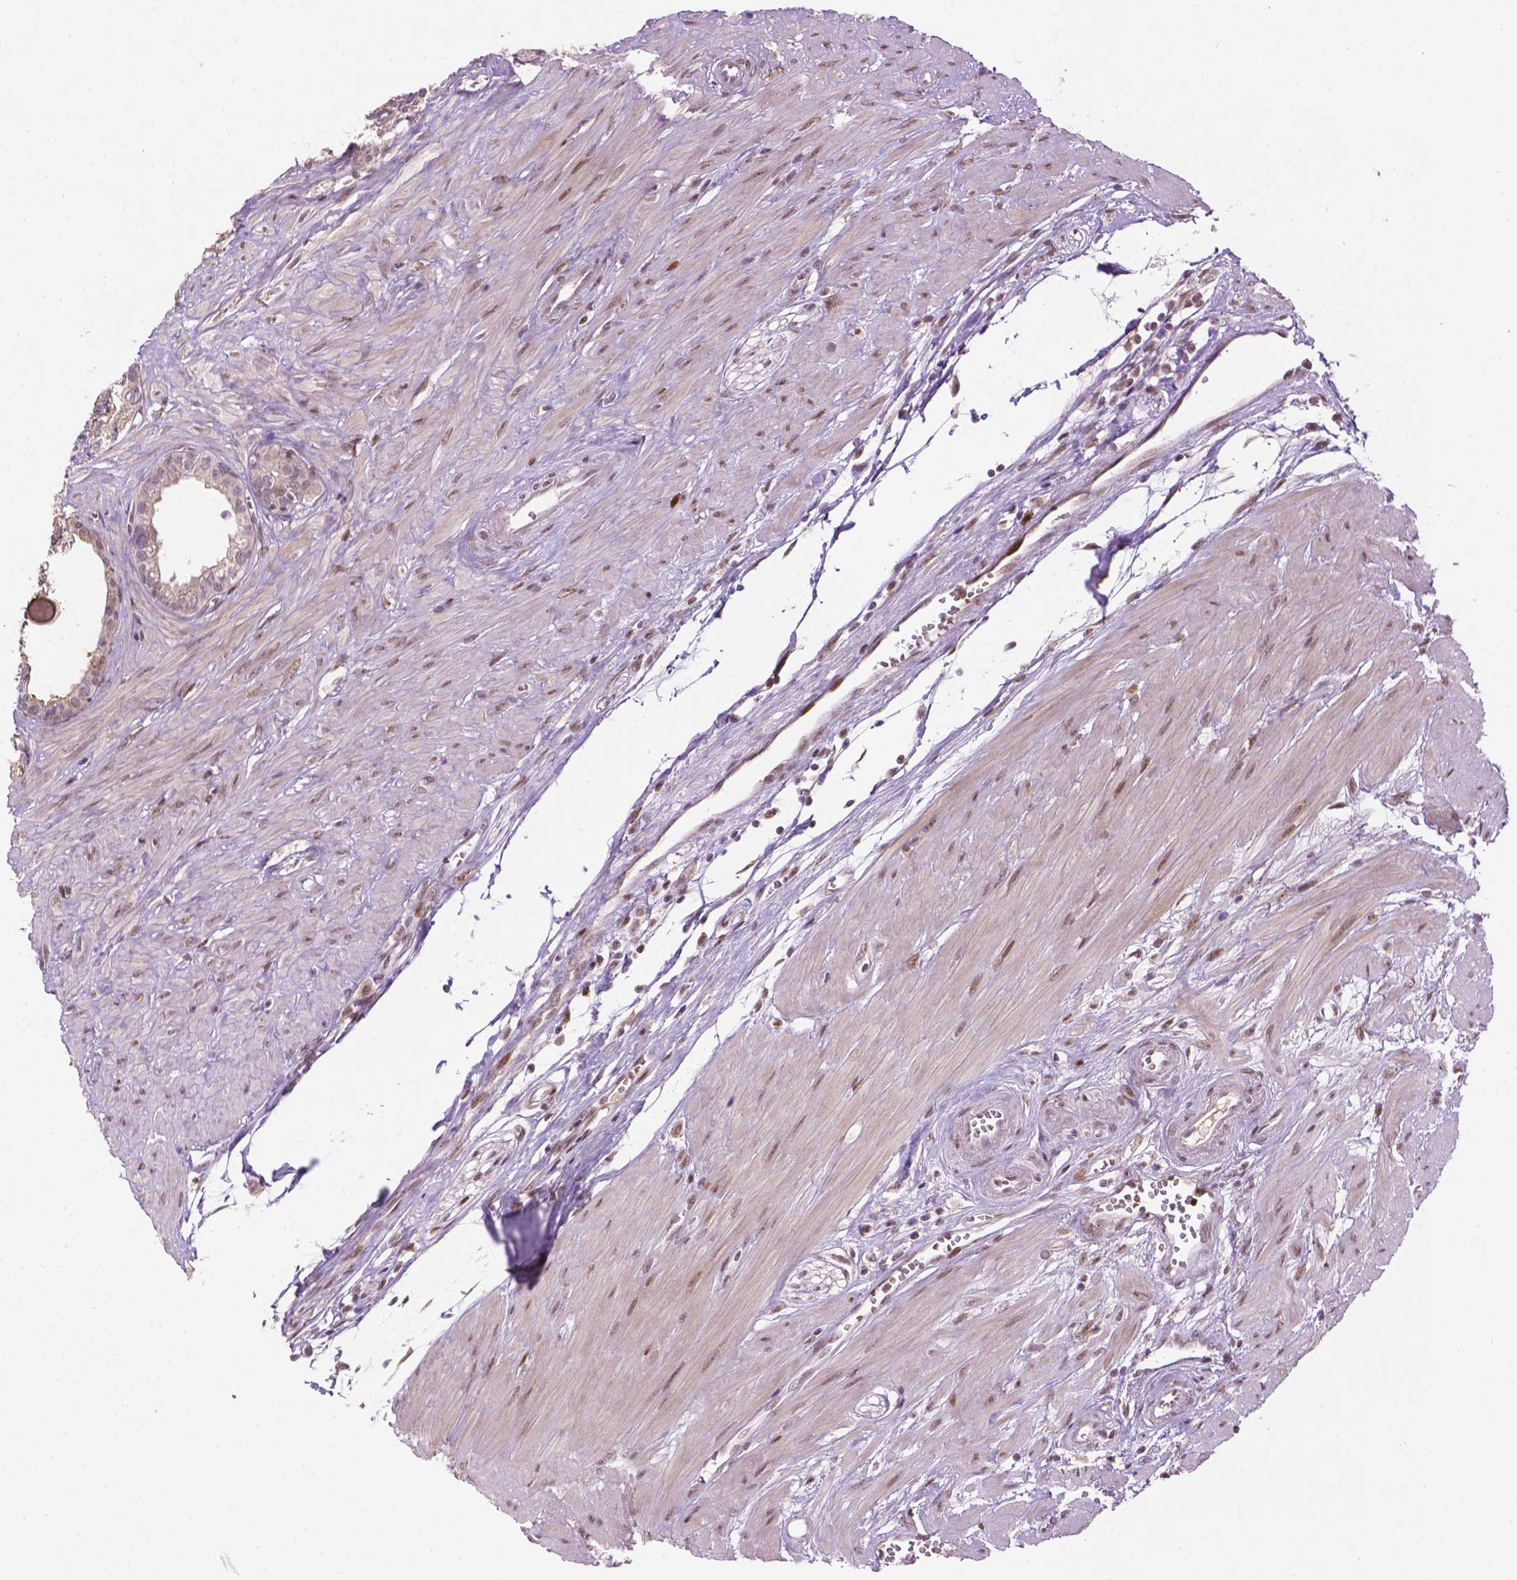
{"staining": {"intensity": "weak", "quantity": "25%-75%", "location": "cytoplasmic/membranous,nuclear"}, "tissue": "seminal vesicle", "cell_type": "Glandular cells", "image_type": "normal", "snomed": [{"axis": "morphology", "description": "Normal tissue, NOS"}, {"axis": "morphology", "description": "Urothelial carcinoma, NOS"}, {"axis": "topography", "description": "Urinary bladder"}, {"axis": "topography", "description": "Seminal veicle"}], "caption": "Brown immunohistochemical staining in benign human seminal vesicle displays weak cytoplasmic/membranous,nuclear positivity in about 25%-75% of glandular cells.", "gene": "ZNF41", "patient": {"sex": "male", "age": 76}}